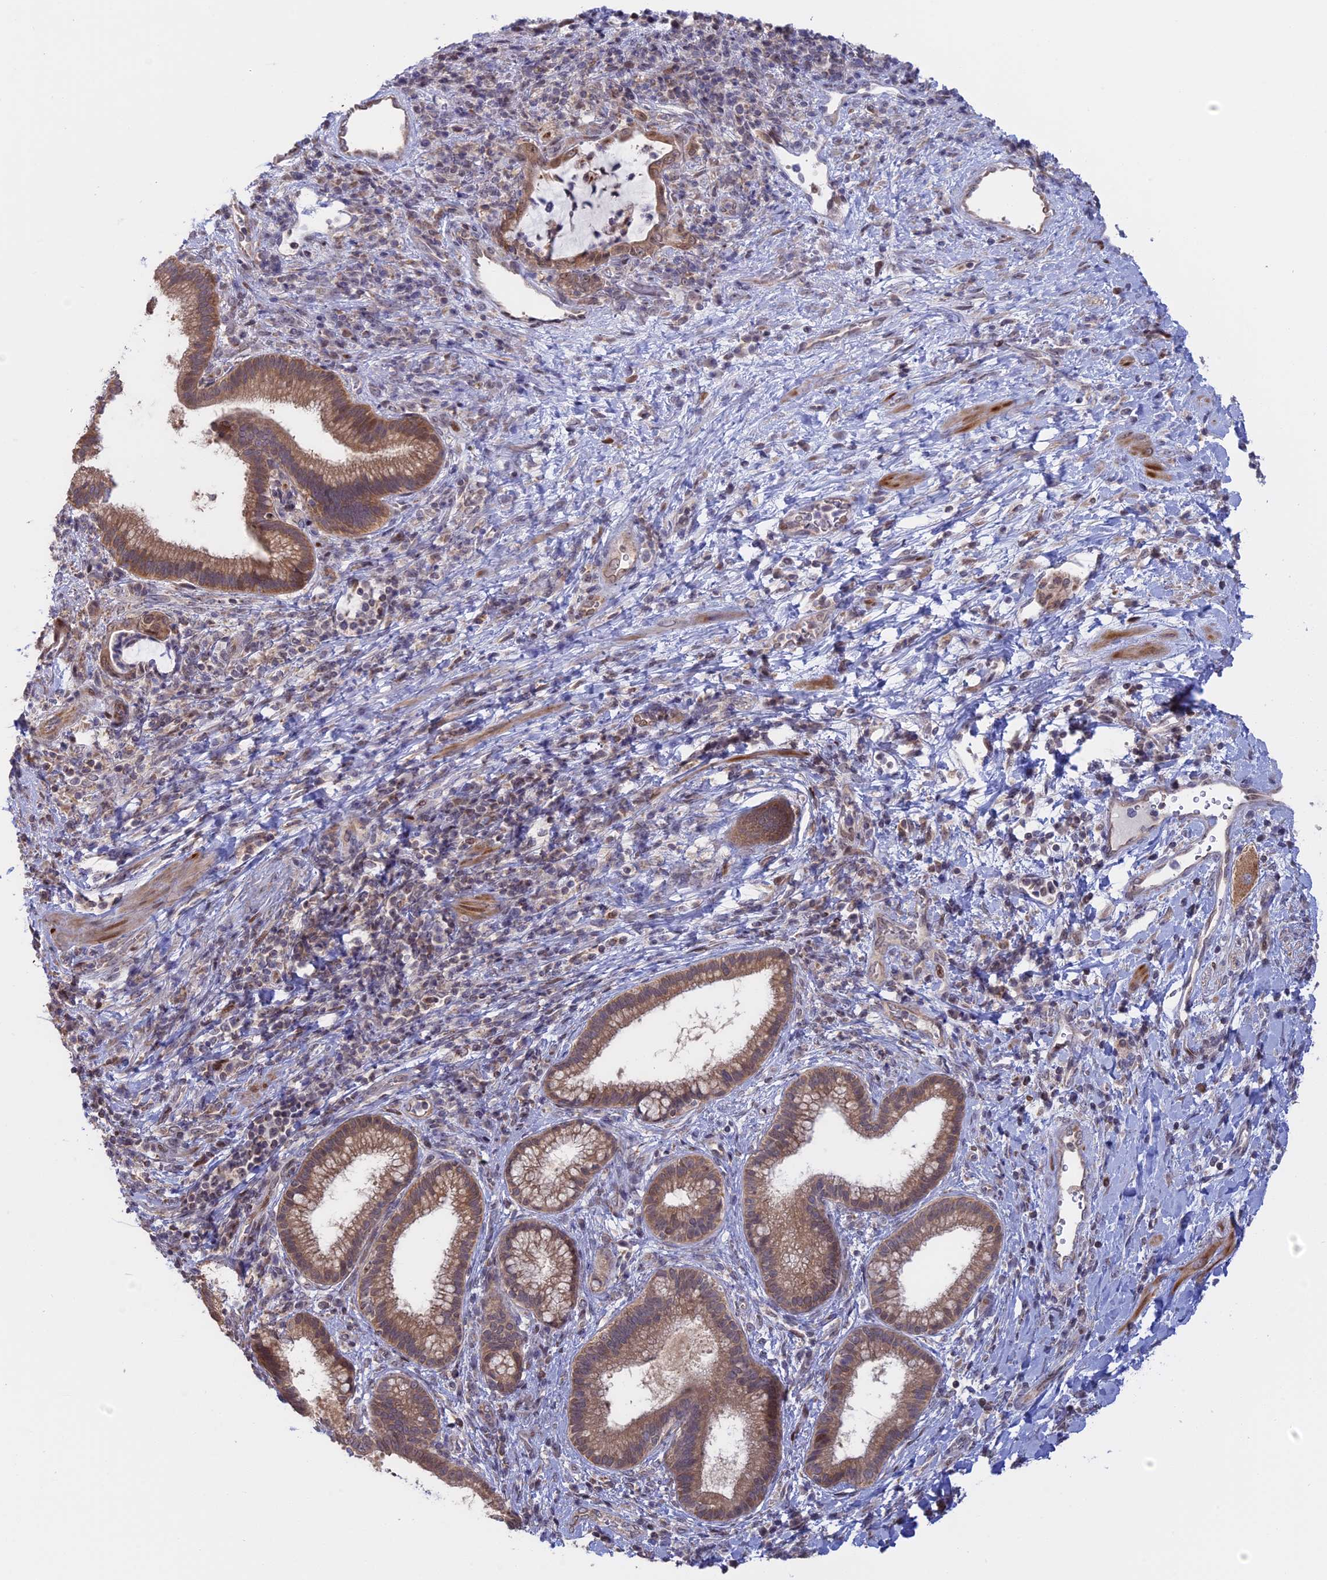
{"staining": {"intensity": "moderate", "quantity": ">75%", "location": "cytoplasmic/membranous,nuclear"}, "tissue": "pancreatic cancer", "cell_type": "Tumor cells", "image_type": "cancer", "snomed": [{"axis": "morphology", "description": "Normal tissue, NOS"}, {"axis": "morphology", "description": "Adenocarcinoma, NOS"}, {"axis": "topography", "description": "Pancreas"}], "caption": "Pancreatic cancer tissue demonstrates moderate cytoplasmic/membranous and nuclear staining in about >75% of tumor cells (DAB IHC with brightfield microscopy, high magnification).", "gene": "GSKIP", "patient": {"sex": "female", "age": 55}}